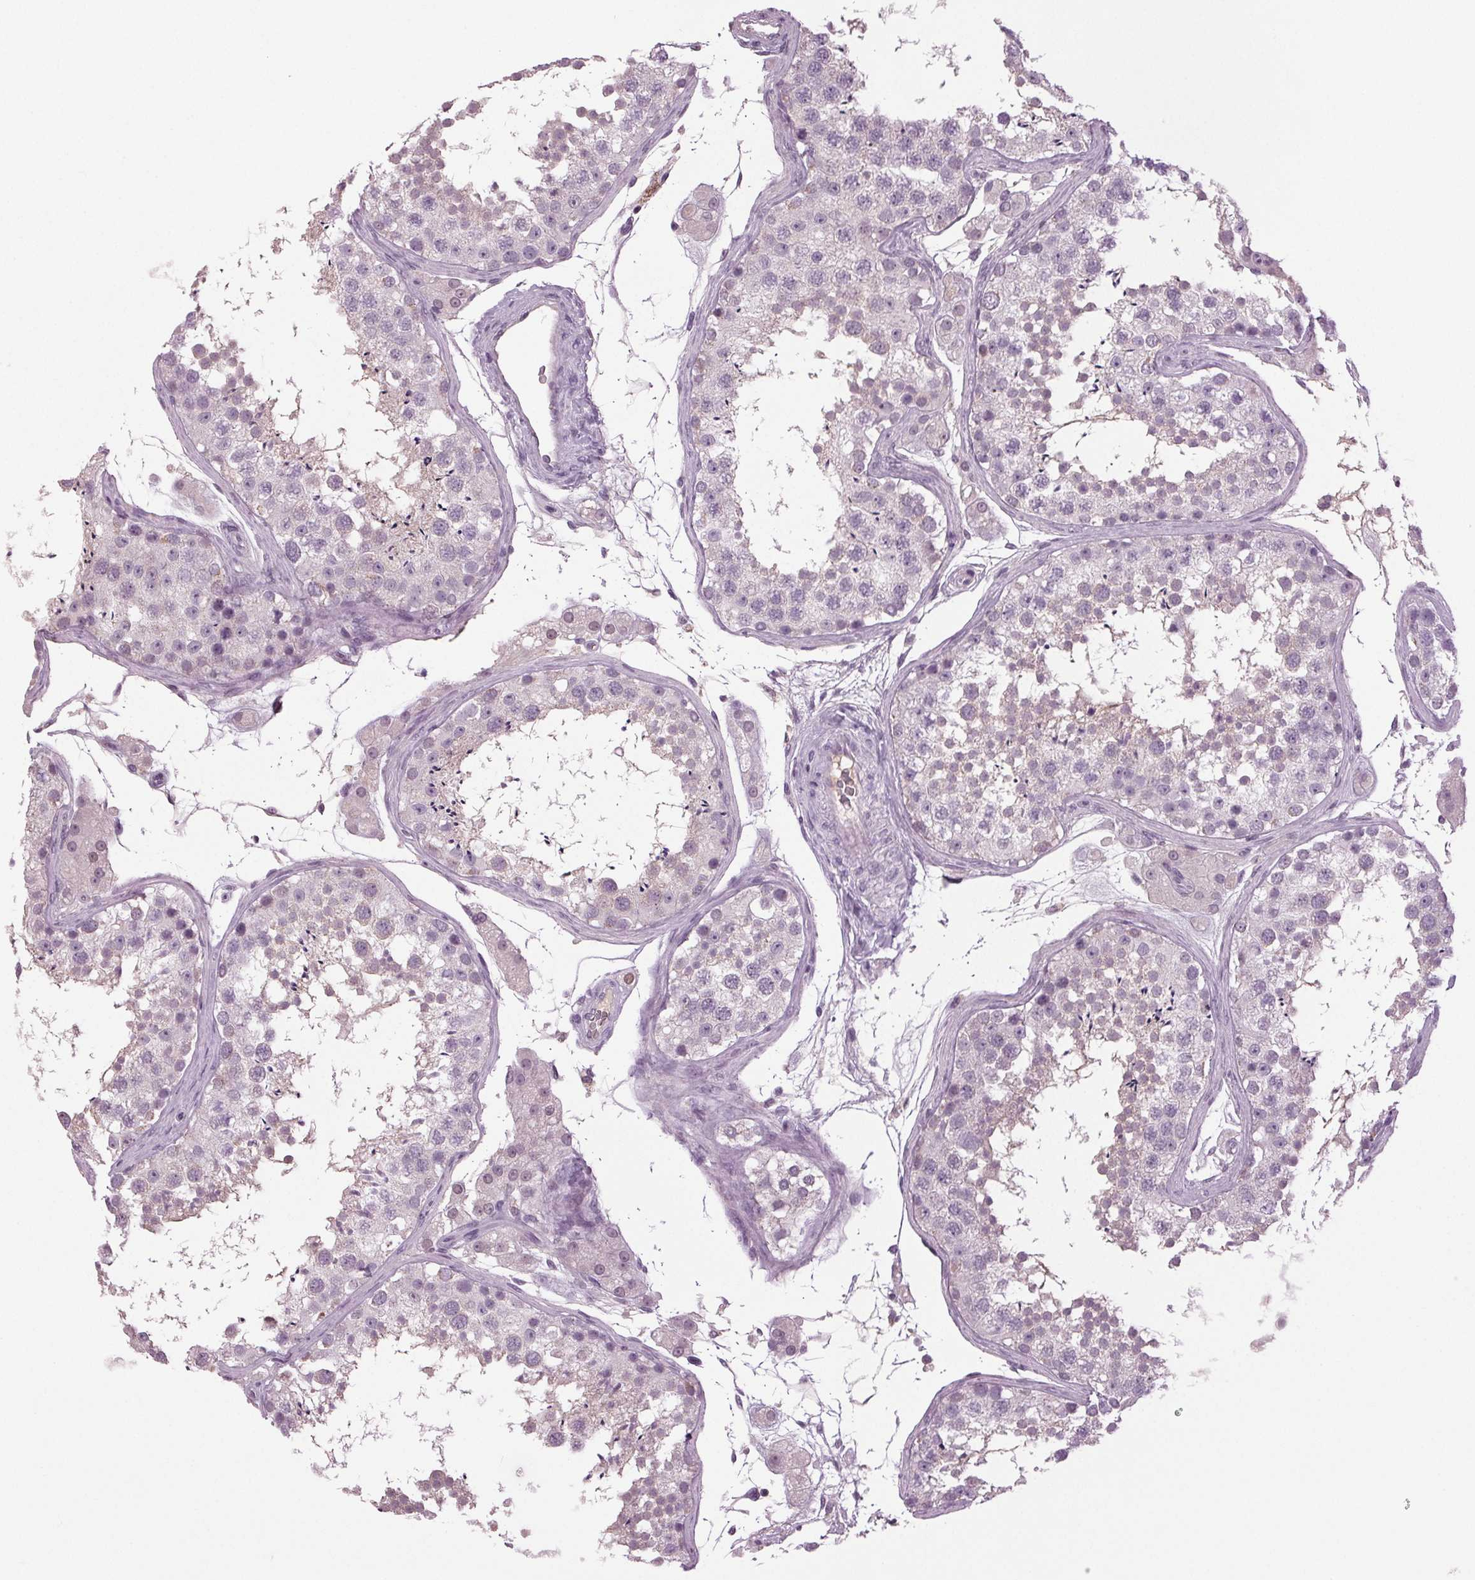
{"staining": {"intensity": "weak", "quantity": "<25%", "location": "cytoplasmic/membranous"}, "tissue": "testis", "cell_type": "Cells in seminiferous ducts", "image_type": "normal", "snomed": [{"axis": "morphology", "description": "Normal tissue, NOS"}, {"axis": "topography", "description": "Testis"}], "caption": "This is an immunohistochemistry (IHC) image of benign human testis. There is no staining in cells in seminiferous ducts.", "gene": "DNAH12", "patient": {"sex": "male", "age": 41}}